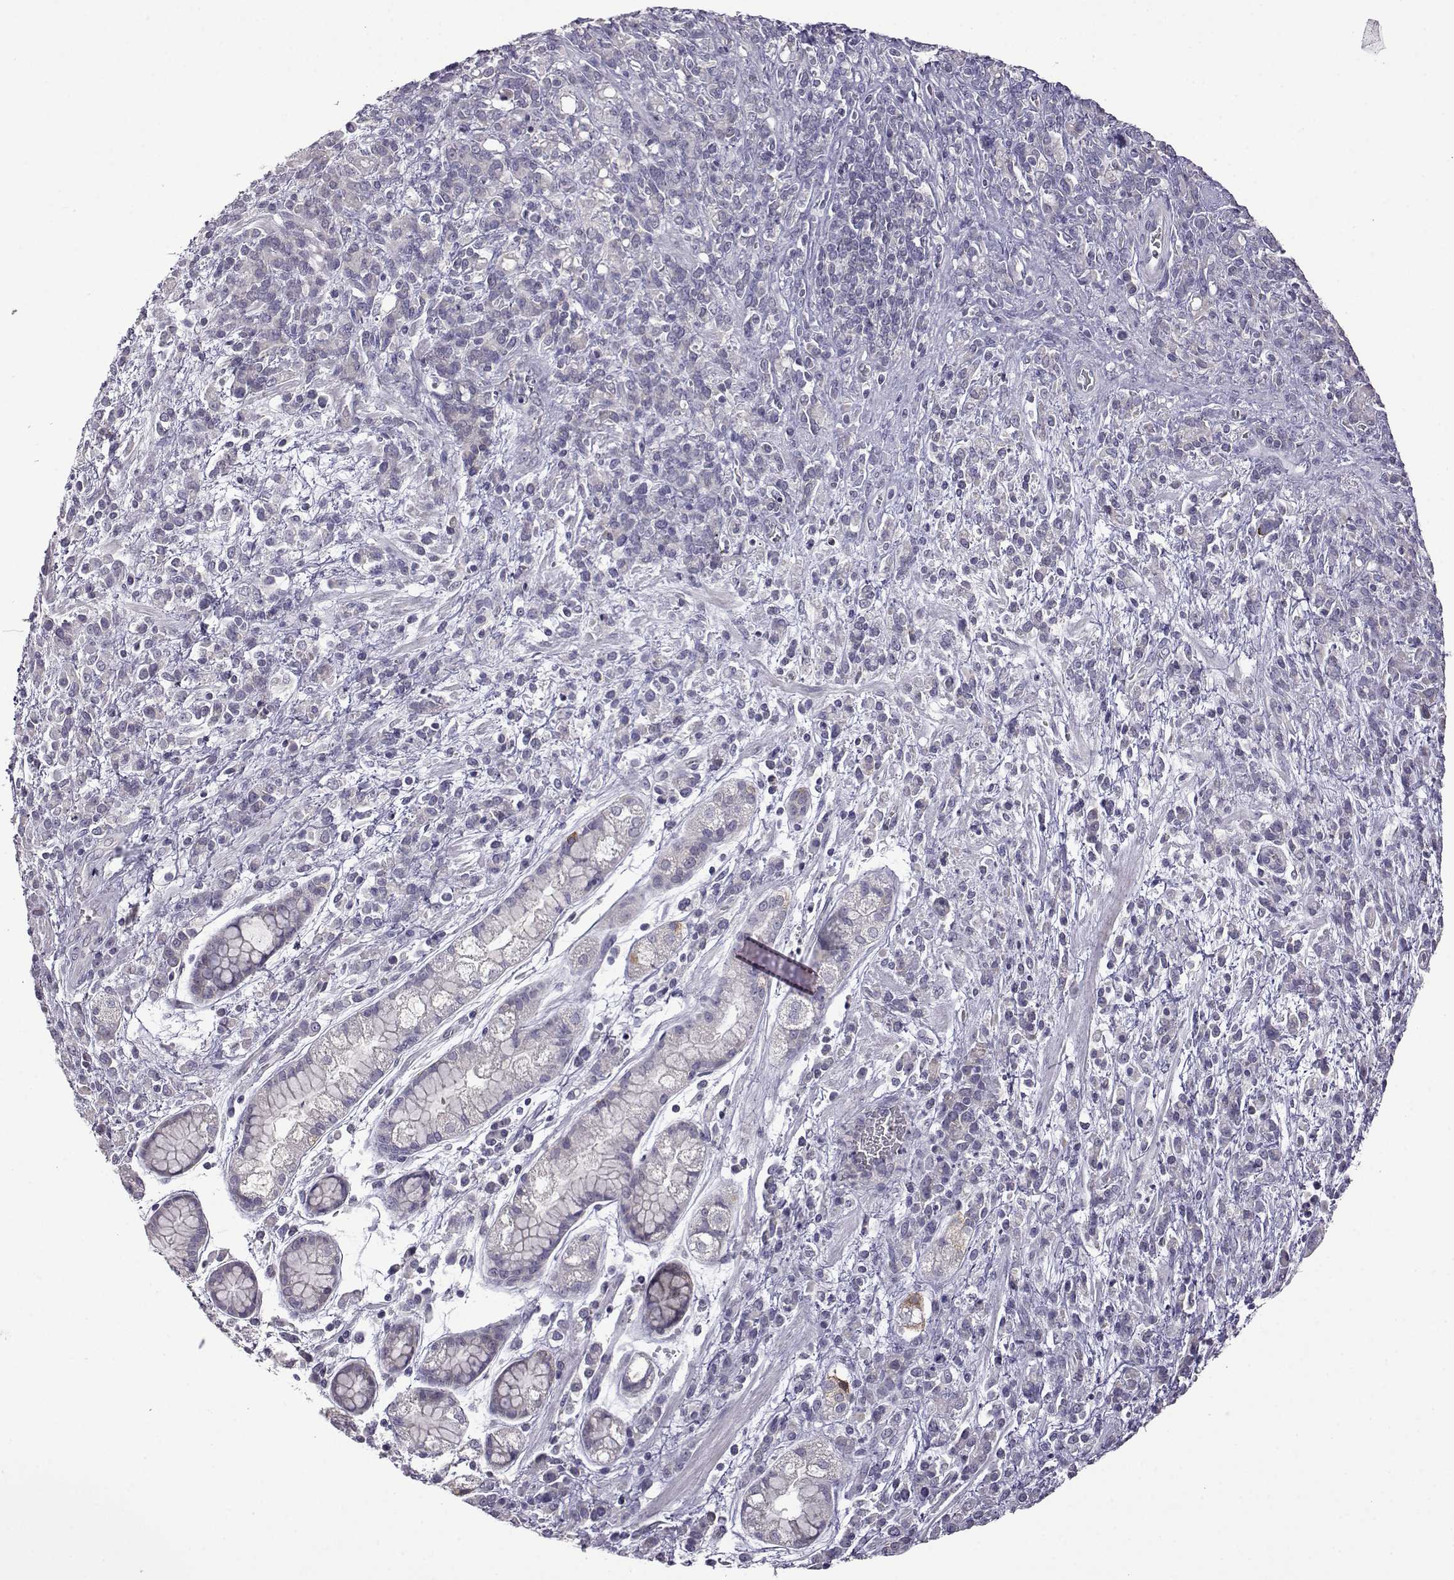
{"staining": {"intensity": "negative", "quantity": "none", "location": "none"}, "tissue": "stomach cancer", "cell_type": "Tumor cells", "image_type": "cancer", "snomed": [{"axis": "morphology", "description": "Adenocarcinoma, NOS"}, {"axis": "topography", "description": "Stomach"}], "caption": "This is a photomicrograph of immunohistochemistry staining of stomach cancer, which shows no positivity in tumor cells. (DAB (3,3'-diaminobenzidine) IHC with hematoxylin counter stain).", "gene": "VGF", "patient": {"sex": "female", "age": 57}}